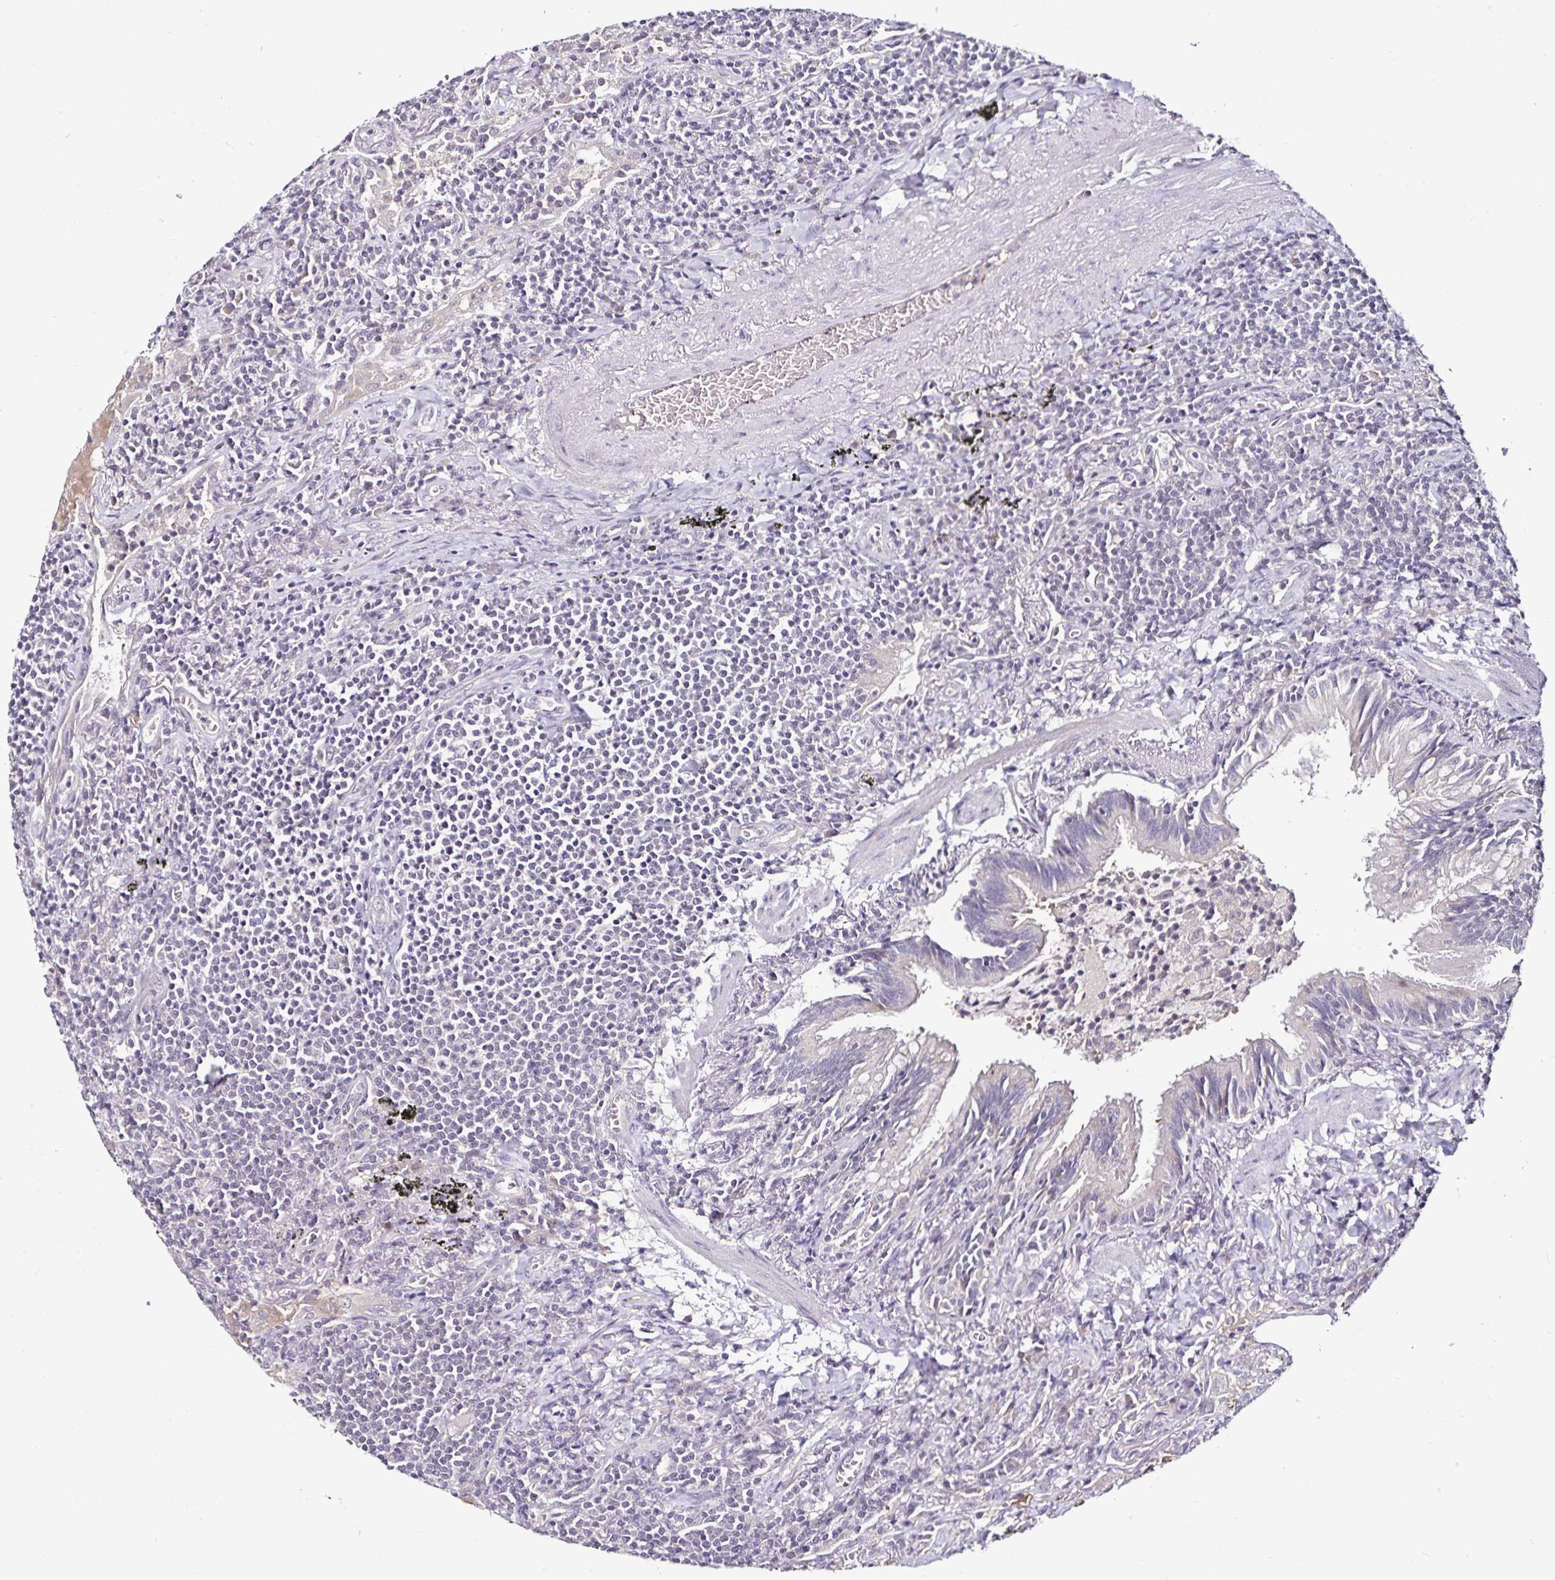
{"staining": {"intensity": "negative", "quantity": "none", "location": "none"}, "tissue": "lymphoma", "cell_type": "Tumor cells", "image_type": "cancer", "snomed": [{"axis": "morphology", "description": "Malignant lymphoma, non-Hodgkin's type, Low grade"}, {"axis": "topography", "description": "Lung"}], "caption": "Immunohistochemistry image of neoplastic tissue: human lymphoma stained with DAB (3,3'-diaminobenzidine) exhibits no significant protein staining in tumor cells.", "gene": "ACSL5", "patient": {"sex": "female", "age": 71}}